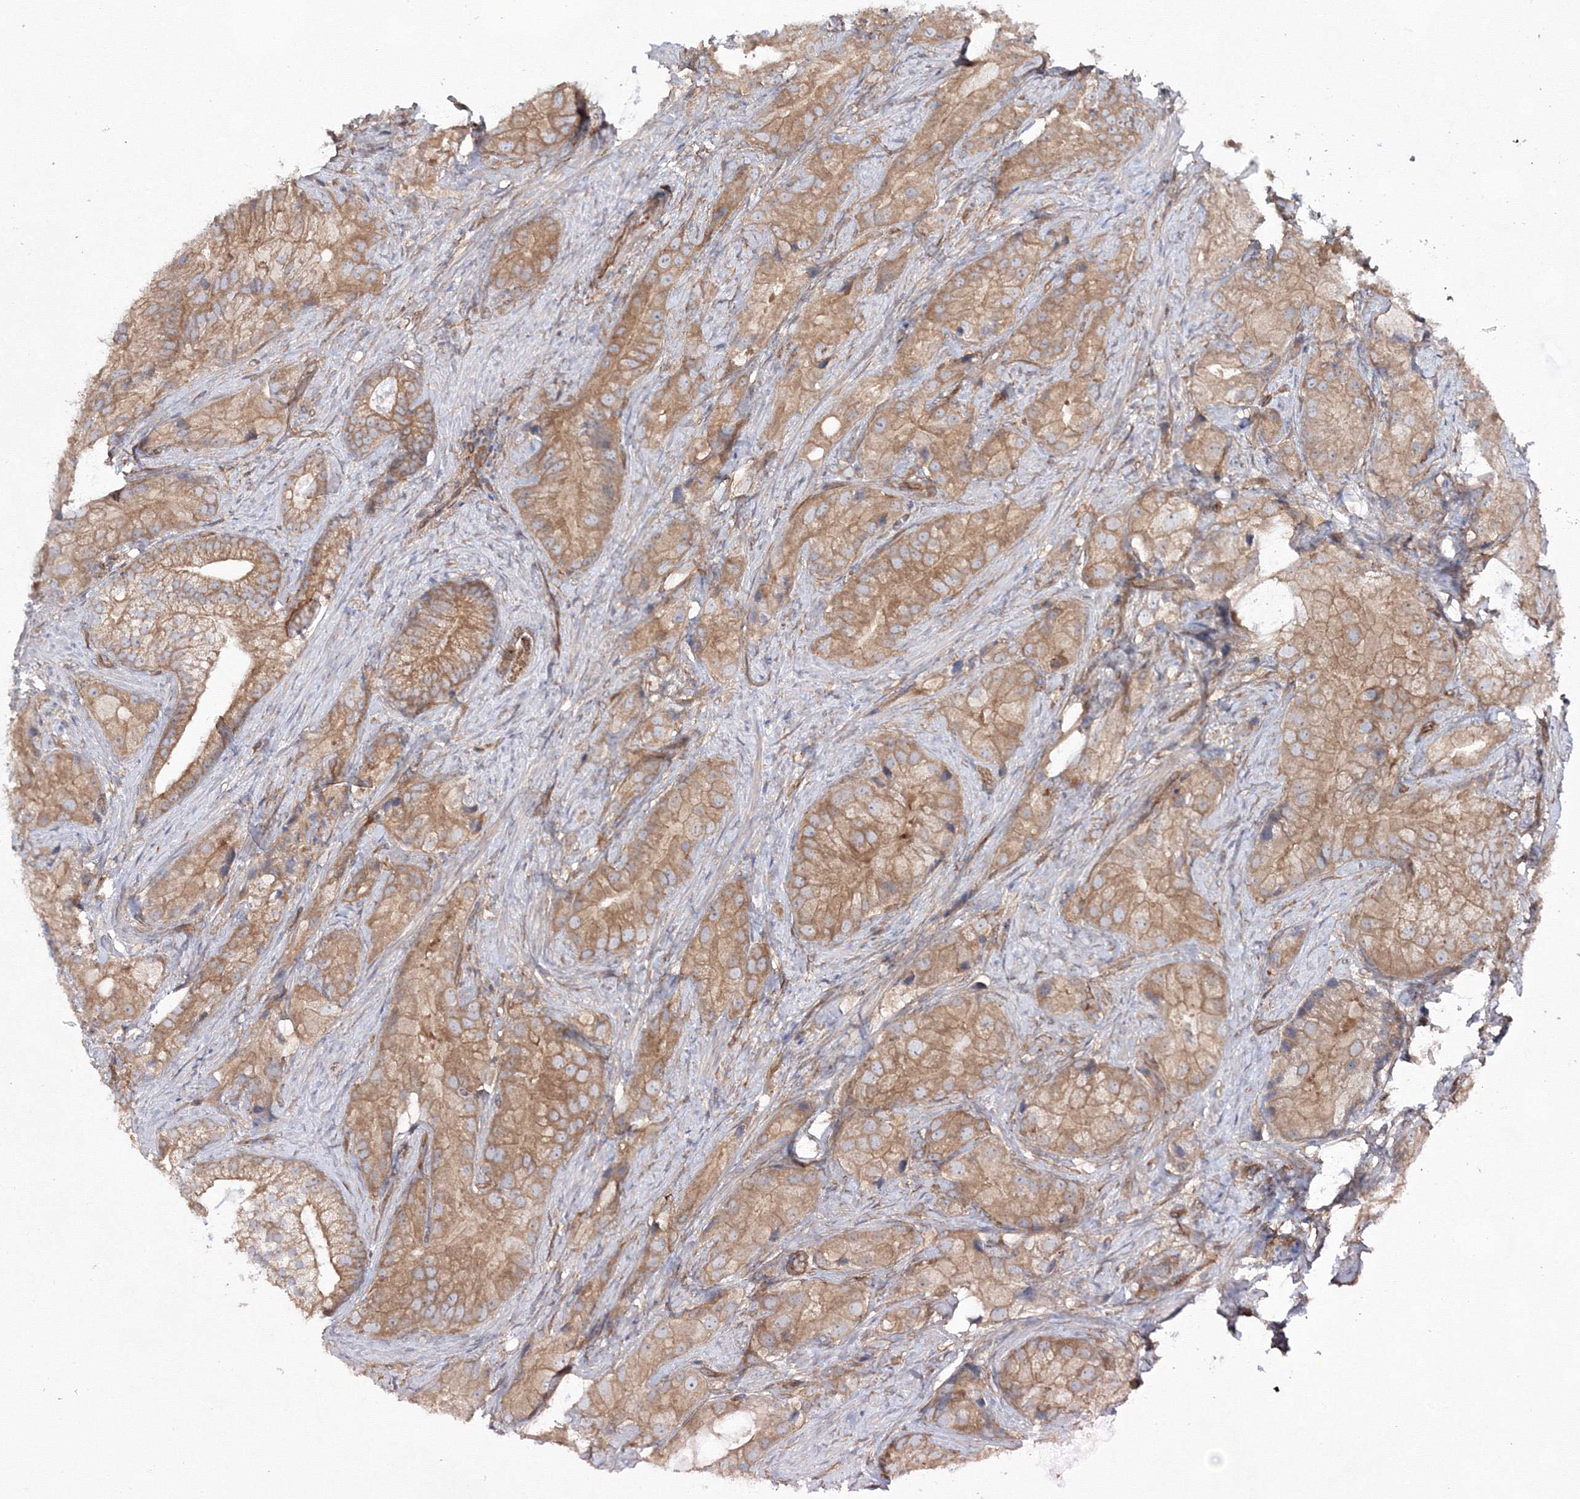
{"staining": {"intensity": "moderate", "quantity": ">75%", "location": "cytoplasmic/membranous"}, "tissue": "prostate cancer", "cell_type": "Tumor cells", "image_type": "cancer", "snomed": [{"axis": "morphology", "description": "Adenocarcinoma, Low grade"}, {"axis": "topography", "description": "Prostate"}], "caption": "A micrograph of human adenocarcinoma (low-grade) (prostate) stained for a protein displays moderate cytoplasmic/membranous brown staining in tumor cells. Nuclei are stained in blue.", "gene": "EXOC6", "patient": {"sex": "male", "age": 71}}